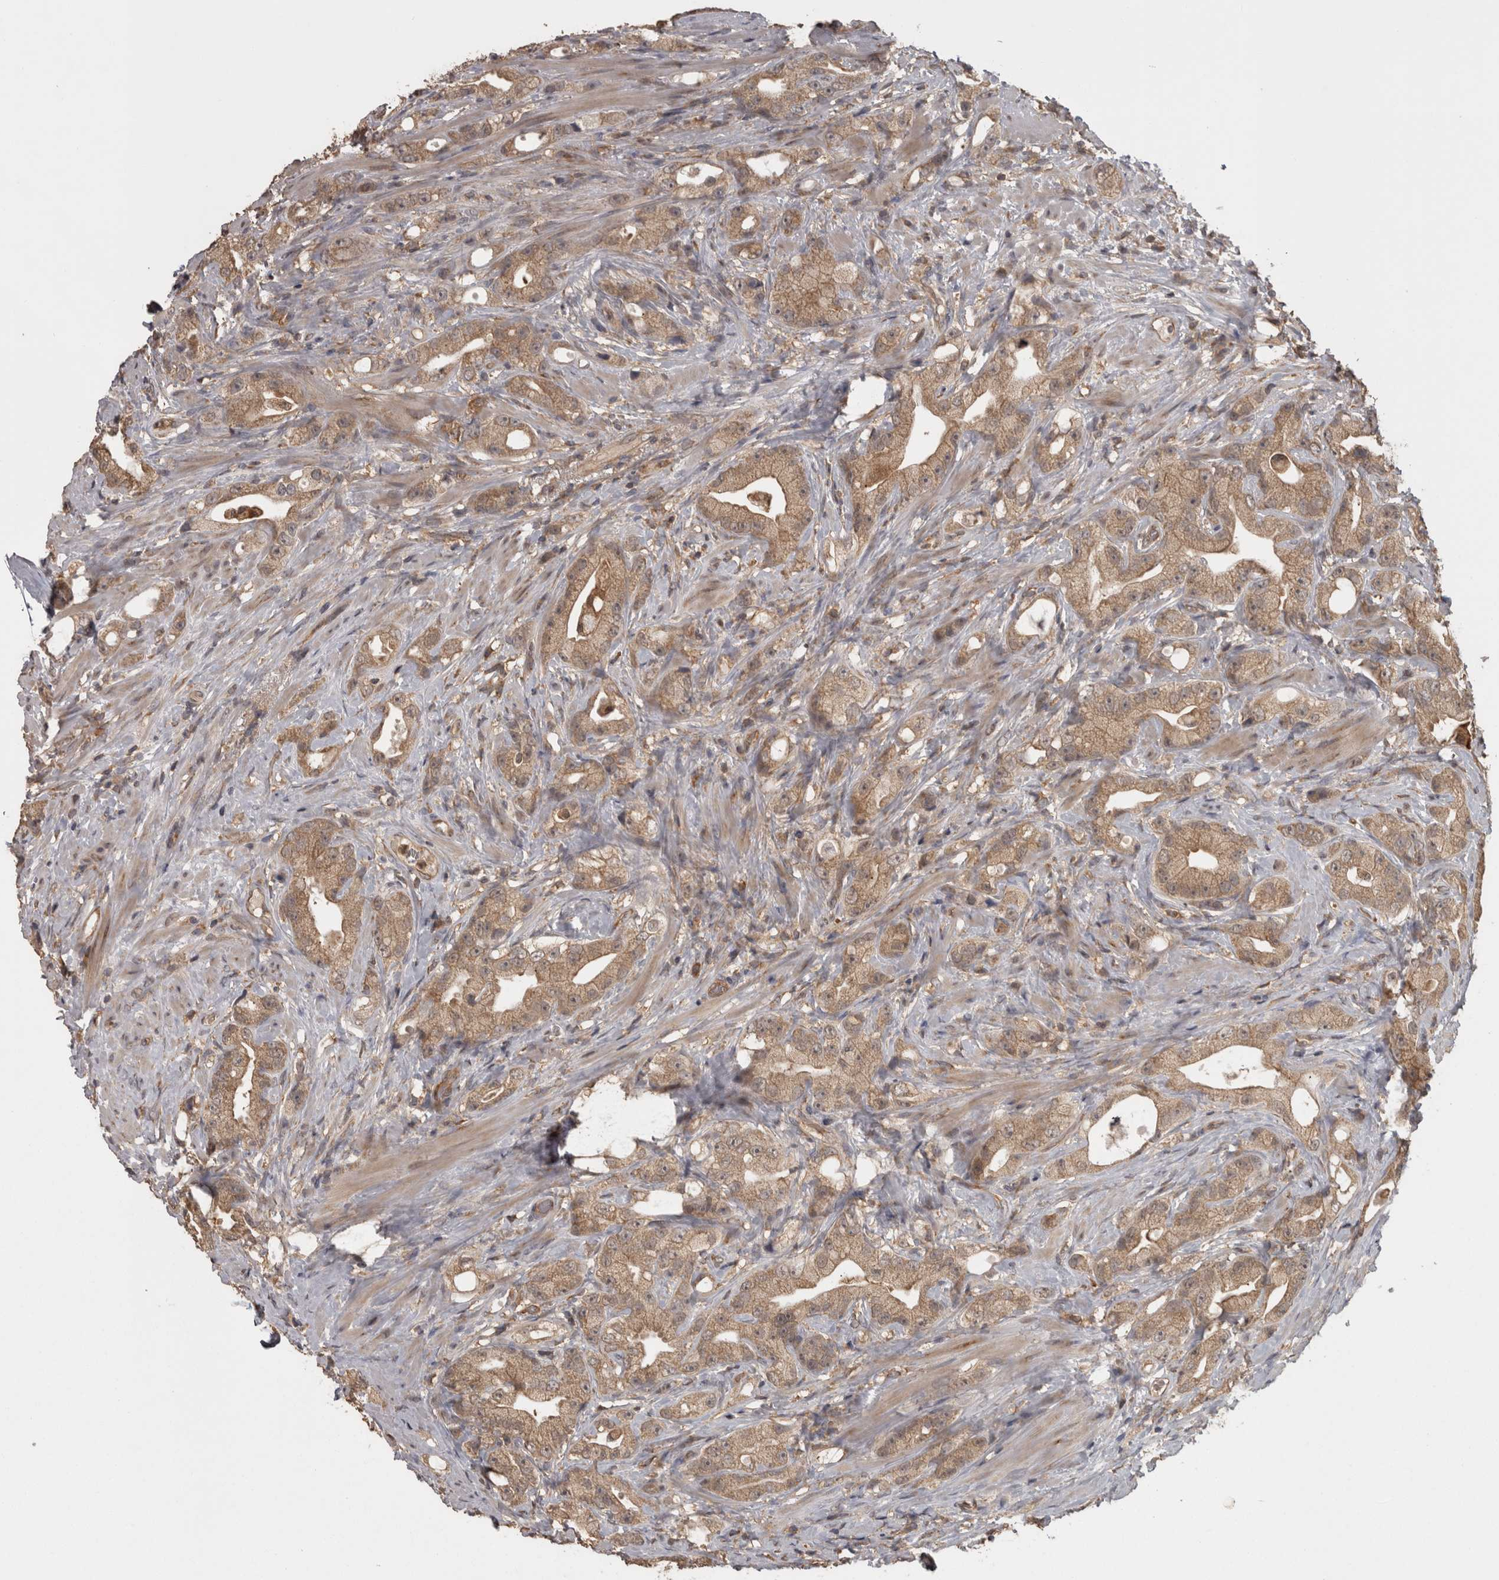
{"staining": {"intensity": "moderate", "quantity": ">75%", "location": "cytoplasmic/membranous"}, "tissue": "prostate cancer", "cell_type": "Tumor cells", "image_type": "cancer", "snomed": [{"axis": "morphology", "description": "Adenocarcinoma, High grade"}, {"axis": "topography", "description": "Prostate"}], "caption": "Tumor cells demonstrate medium levels of moderate cytoplasmic/membranous positivity in approximately >75% of cells in human prostate cancer (high-grade adenocarcinoma).", "gene": "MICU3", "patient": {"sex": "male", "age": 63}}